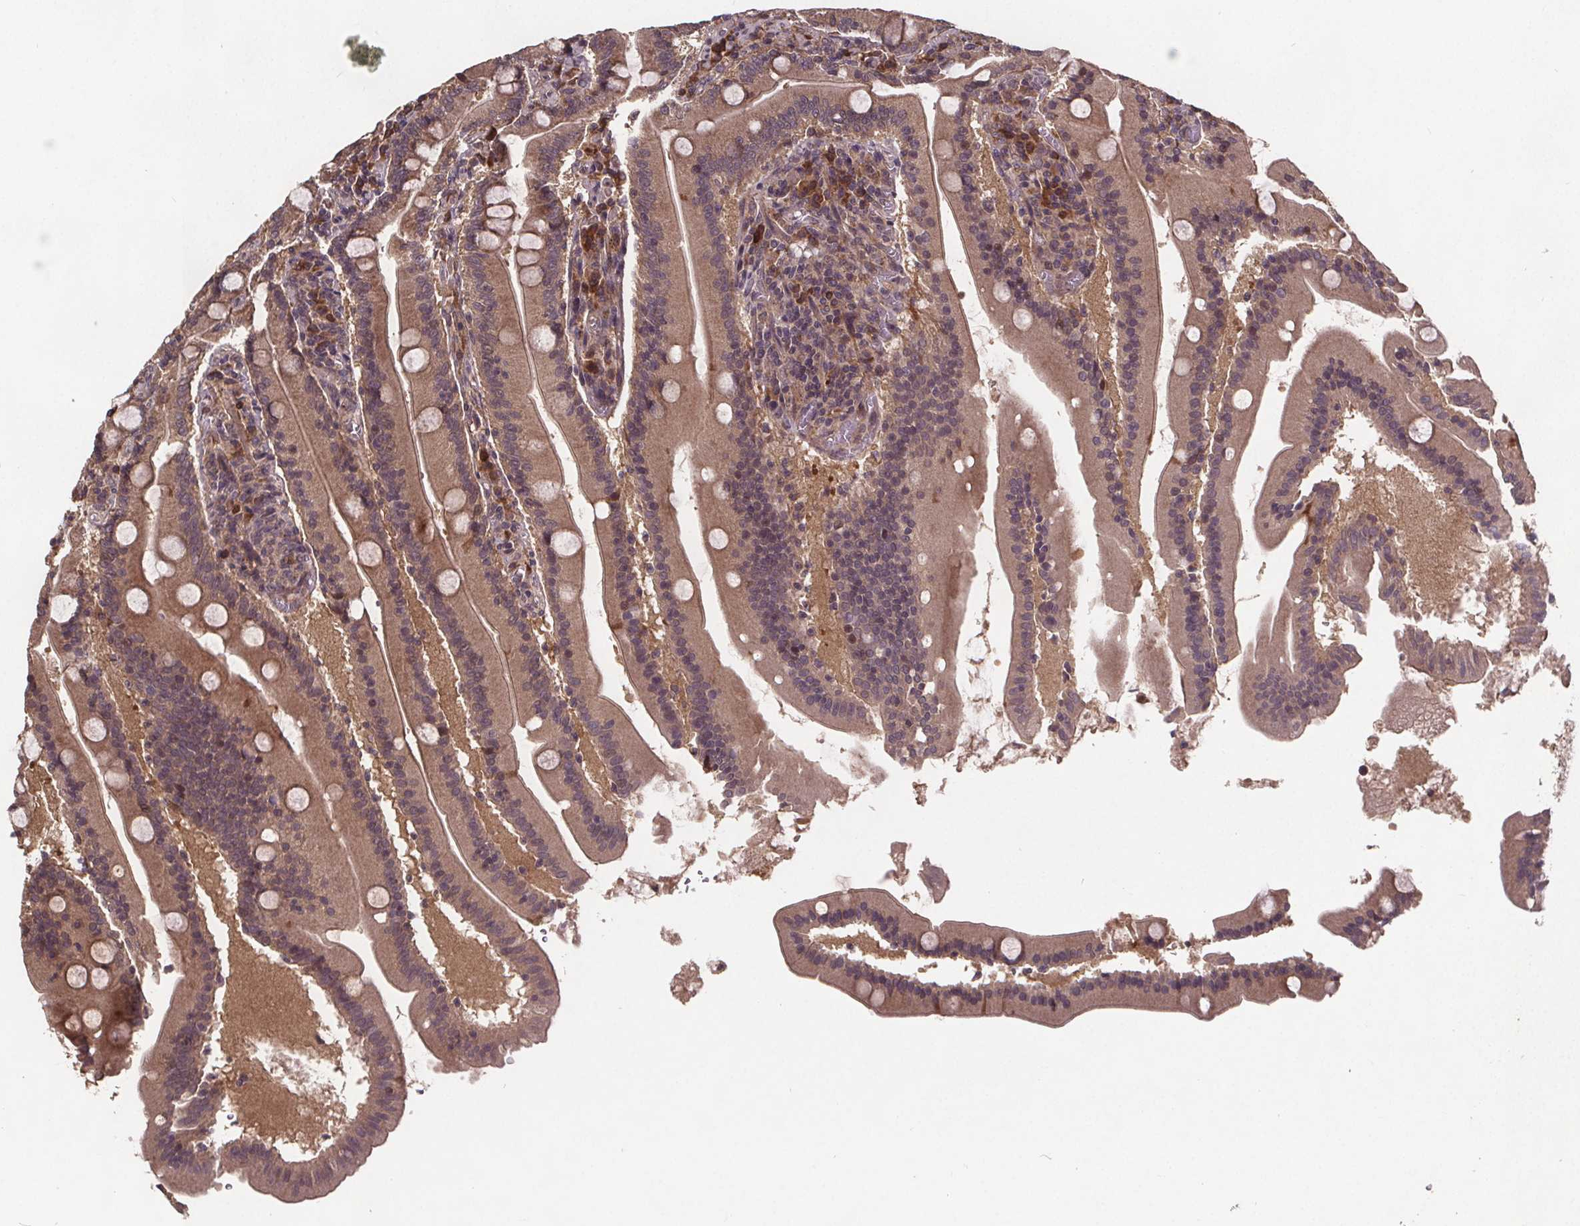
{"staining": {"intensity": "moderate", "quantity": ">75%", "location": "cytoplasmic/membranous"}, "tissue": "small intestine", "cell_type": "Glandular cells", "image_type": "normal", "snomed": [{"axis": "morphology", "description": "Normal tissue, NOS"}, {"axis": "topography", "description": "Small intestine"}], "caption": "Immunohistochemistry (IHC) histopathology image of normal small intestine: small intestine stained using immunohistochemistry (IHC) displays medium levels of moderate protein expression localized specifically in the cytoplasmic/membranous of glandular cells, appearing as a cytoplasmic/membranous brown color.", "gene": "USP9X", "patient": {"sex": "male", "age": 37}}